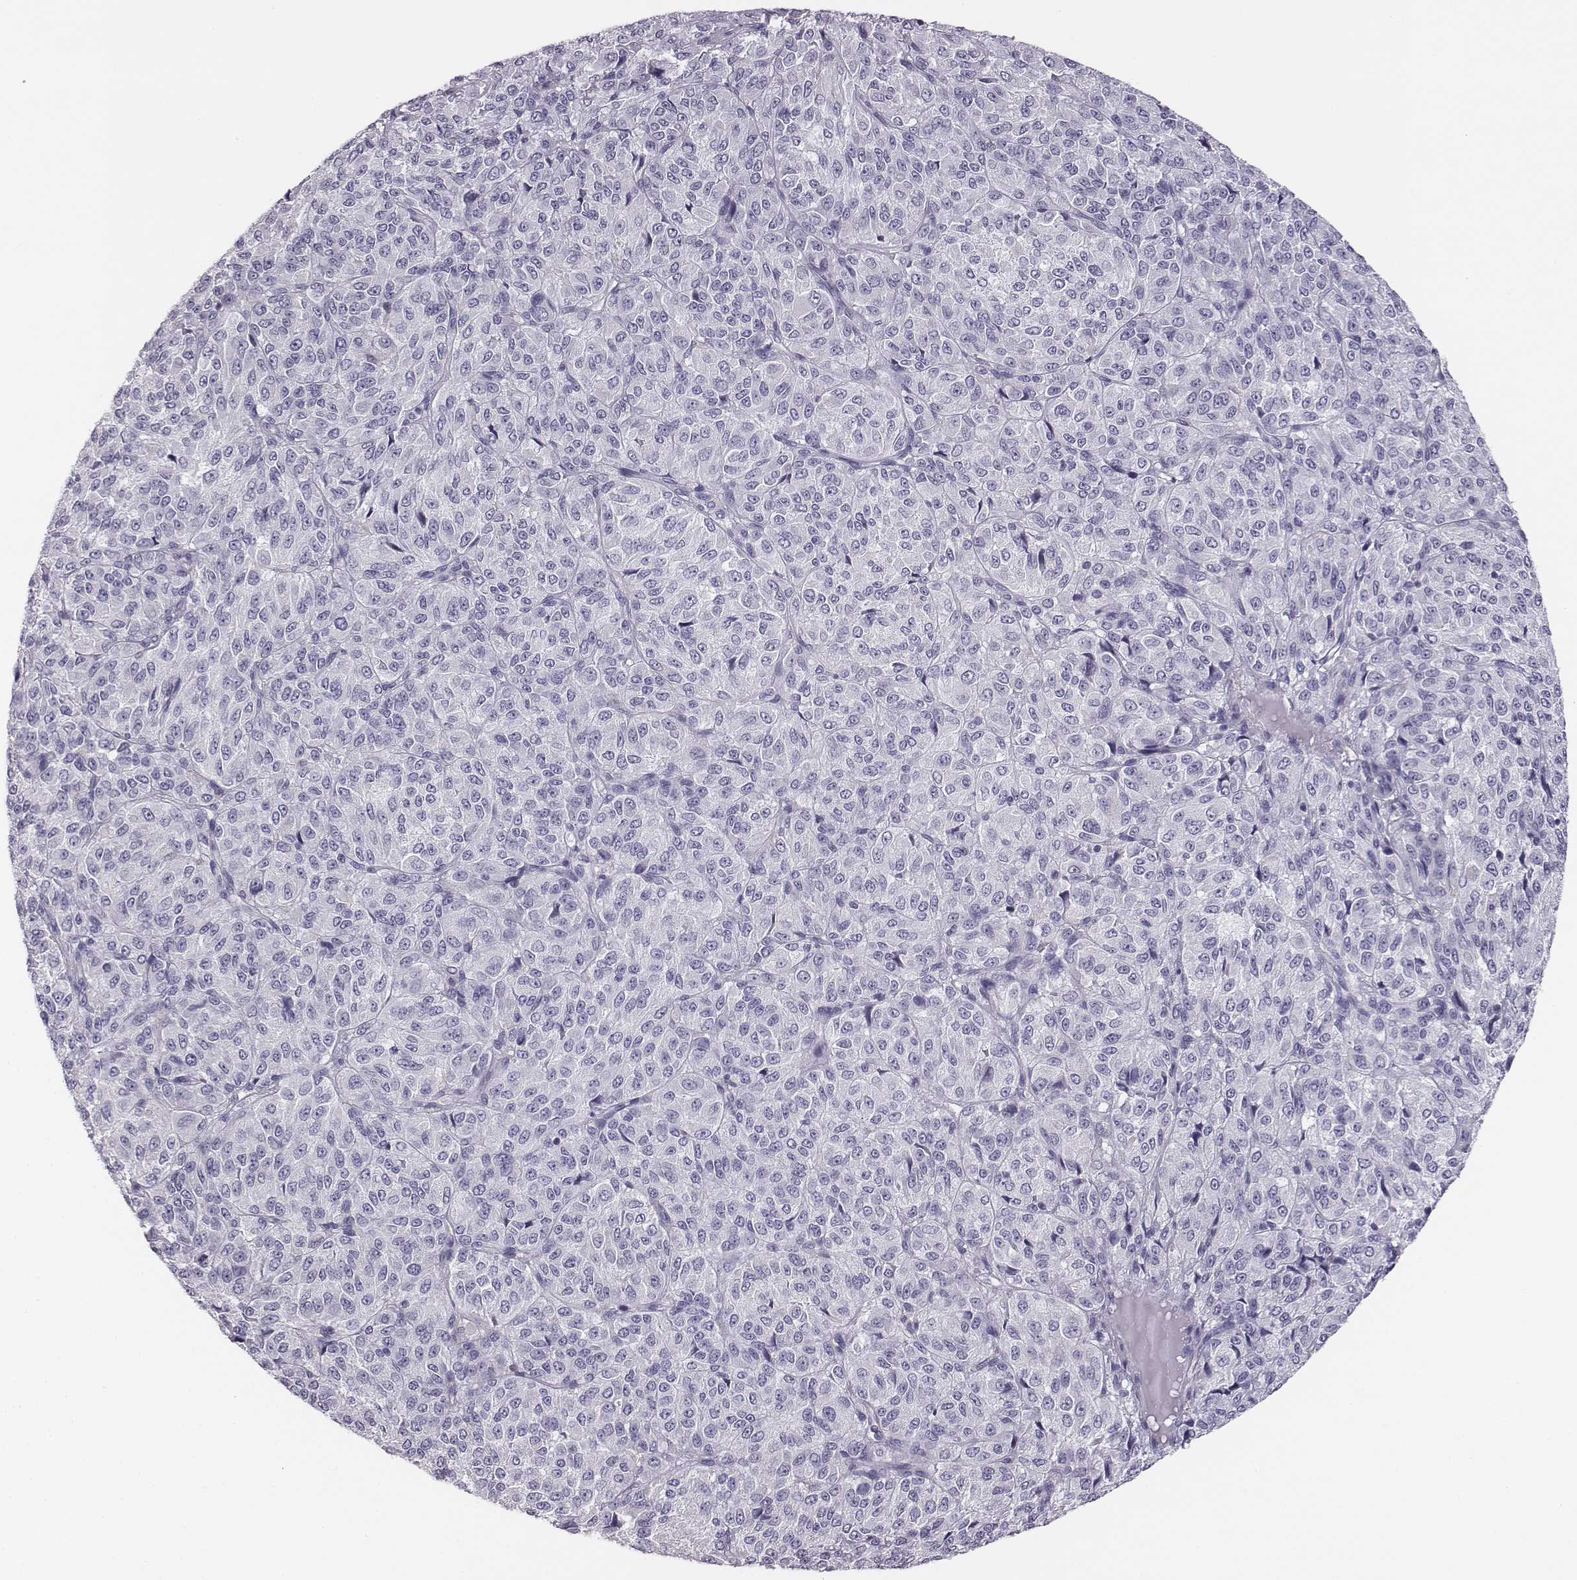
{"staining": {"intensity": "negative", "quantity": "none", "location": "none"}, "tissue": "melanoma", "cell_type": "Tumor cells", "image_type": "cancer", "snomed": [{"axis": "morphology", "description": "Malignant melanoma, Metastatic site"}, {"axis": "topography", "description": "Brain"}], "caption": "Immunohistochemistry (IHC) micrograph of neoplastic tissue: human malignant melanoma (metastatic site) stained with DAB (3,3'-diaminobenzidine) exhibits no significant protein positivity in tumor cells.", "gene": "ADAM7", "patient": {"sex": "female", "age": 56}}